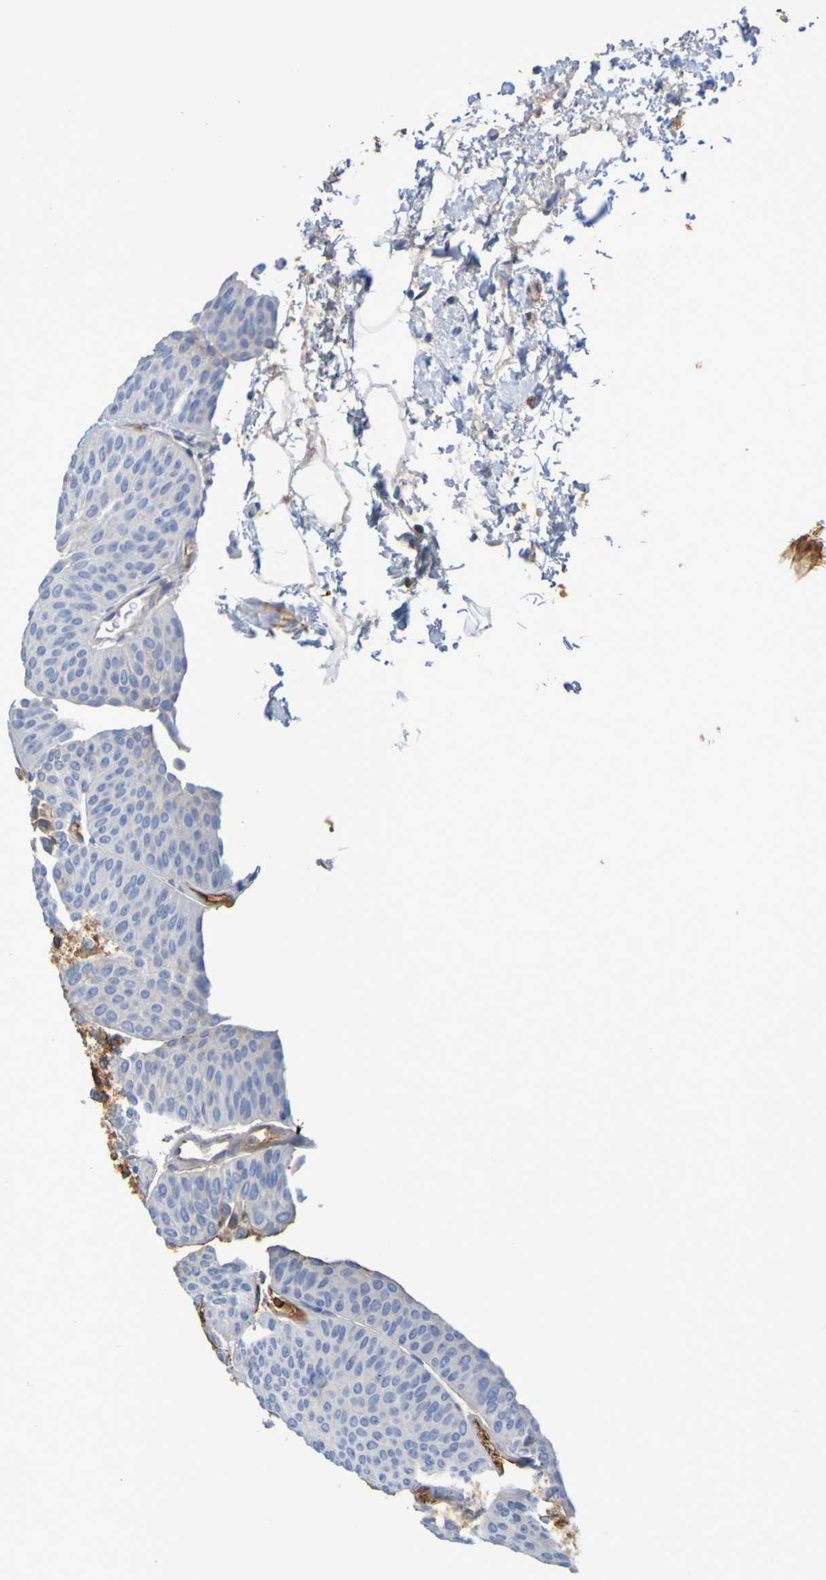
{"staining": {"intensity": "negative", "quantity": "none", "location": "none"}, "tissue": "urothelial cancer", "cell_type": "Tumor cells", "image_type": "cancer", "snomed": [{"axis": "morphology", "description": "Urothelial carcinoma, Low grade"}, {"axis": "topography", "description": "Urinary bladder"}], "caption": "DAB immunohistochemical staining of urothelial cancer demonstrates no significant positivity in tumor cells.", "gene": "GAB3", "patient": {"sex": "female", "age": 60}}